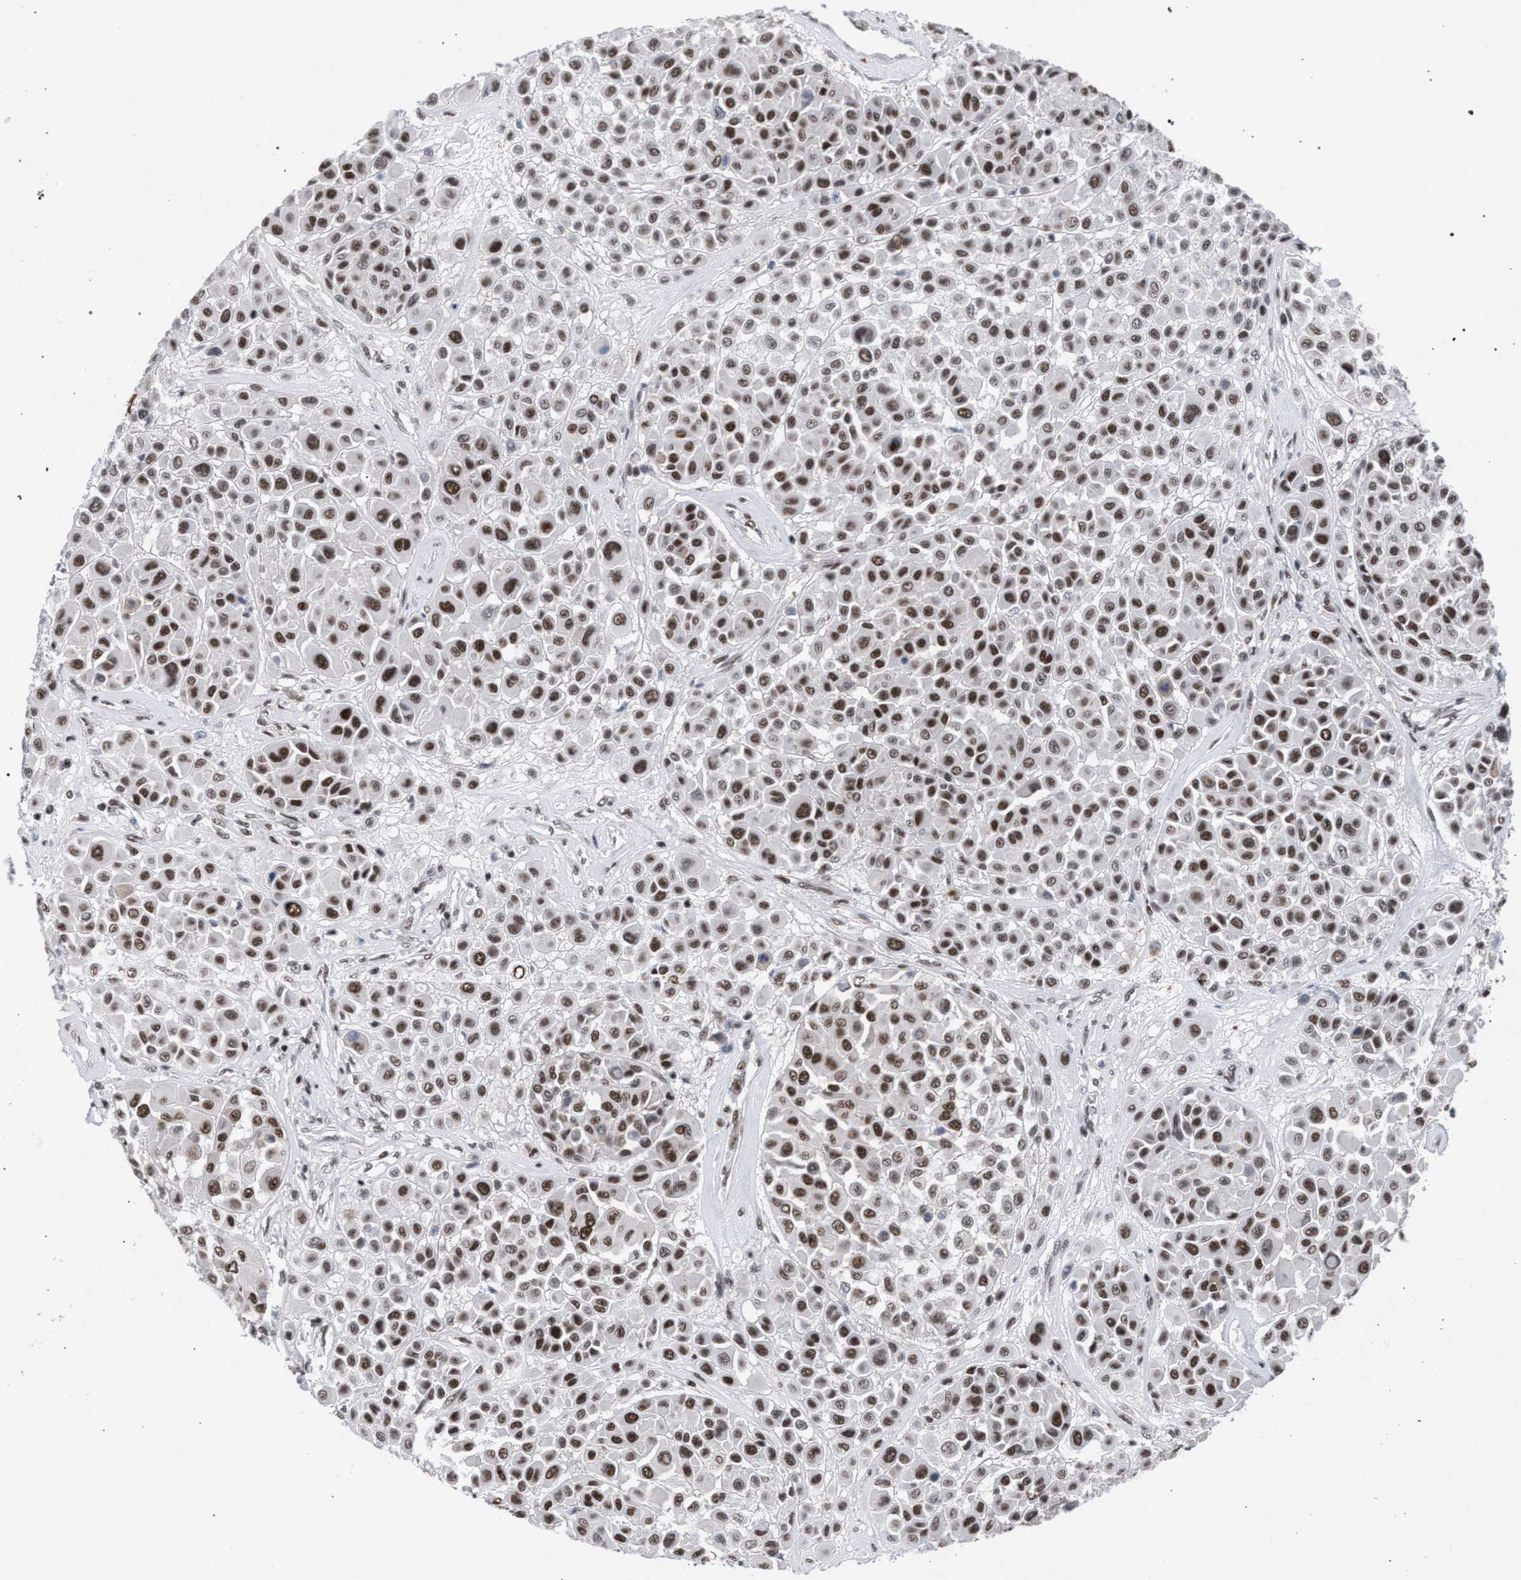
{"staining": {"intensity": "moderate", "quantity": ">75%", "location": "nuclear"}, "tissue": "melanoma", "cell_type": "Tumor cells", "image_type": "cancer", "snomed": [{"axis": "morphology", "description": "Malignant melanoma, Metastatic site"}, {"axis": "topography", "description": "Soft tissue"}], "caption": "Brown immunohistochemical staining in melanoma reveals moderate nuclear expression in about >75% of tumor cells. (brown staining indicates protein expression, while blue staining denotes nuclei).", "gene": "SCAF4", "patient": {"sex": "male", "age": 41}}